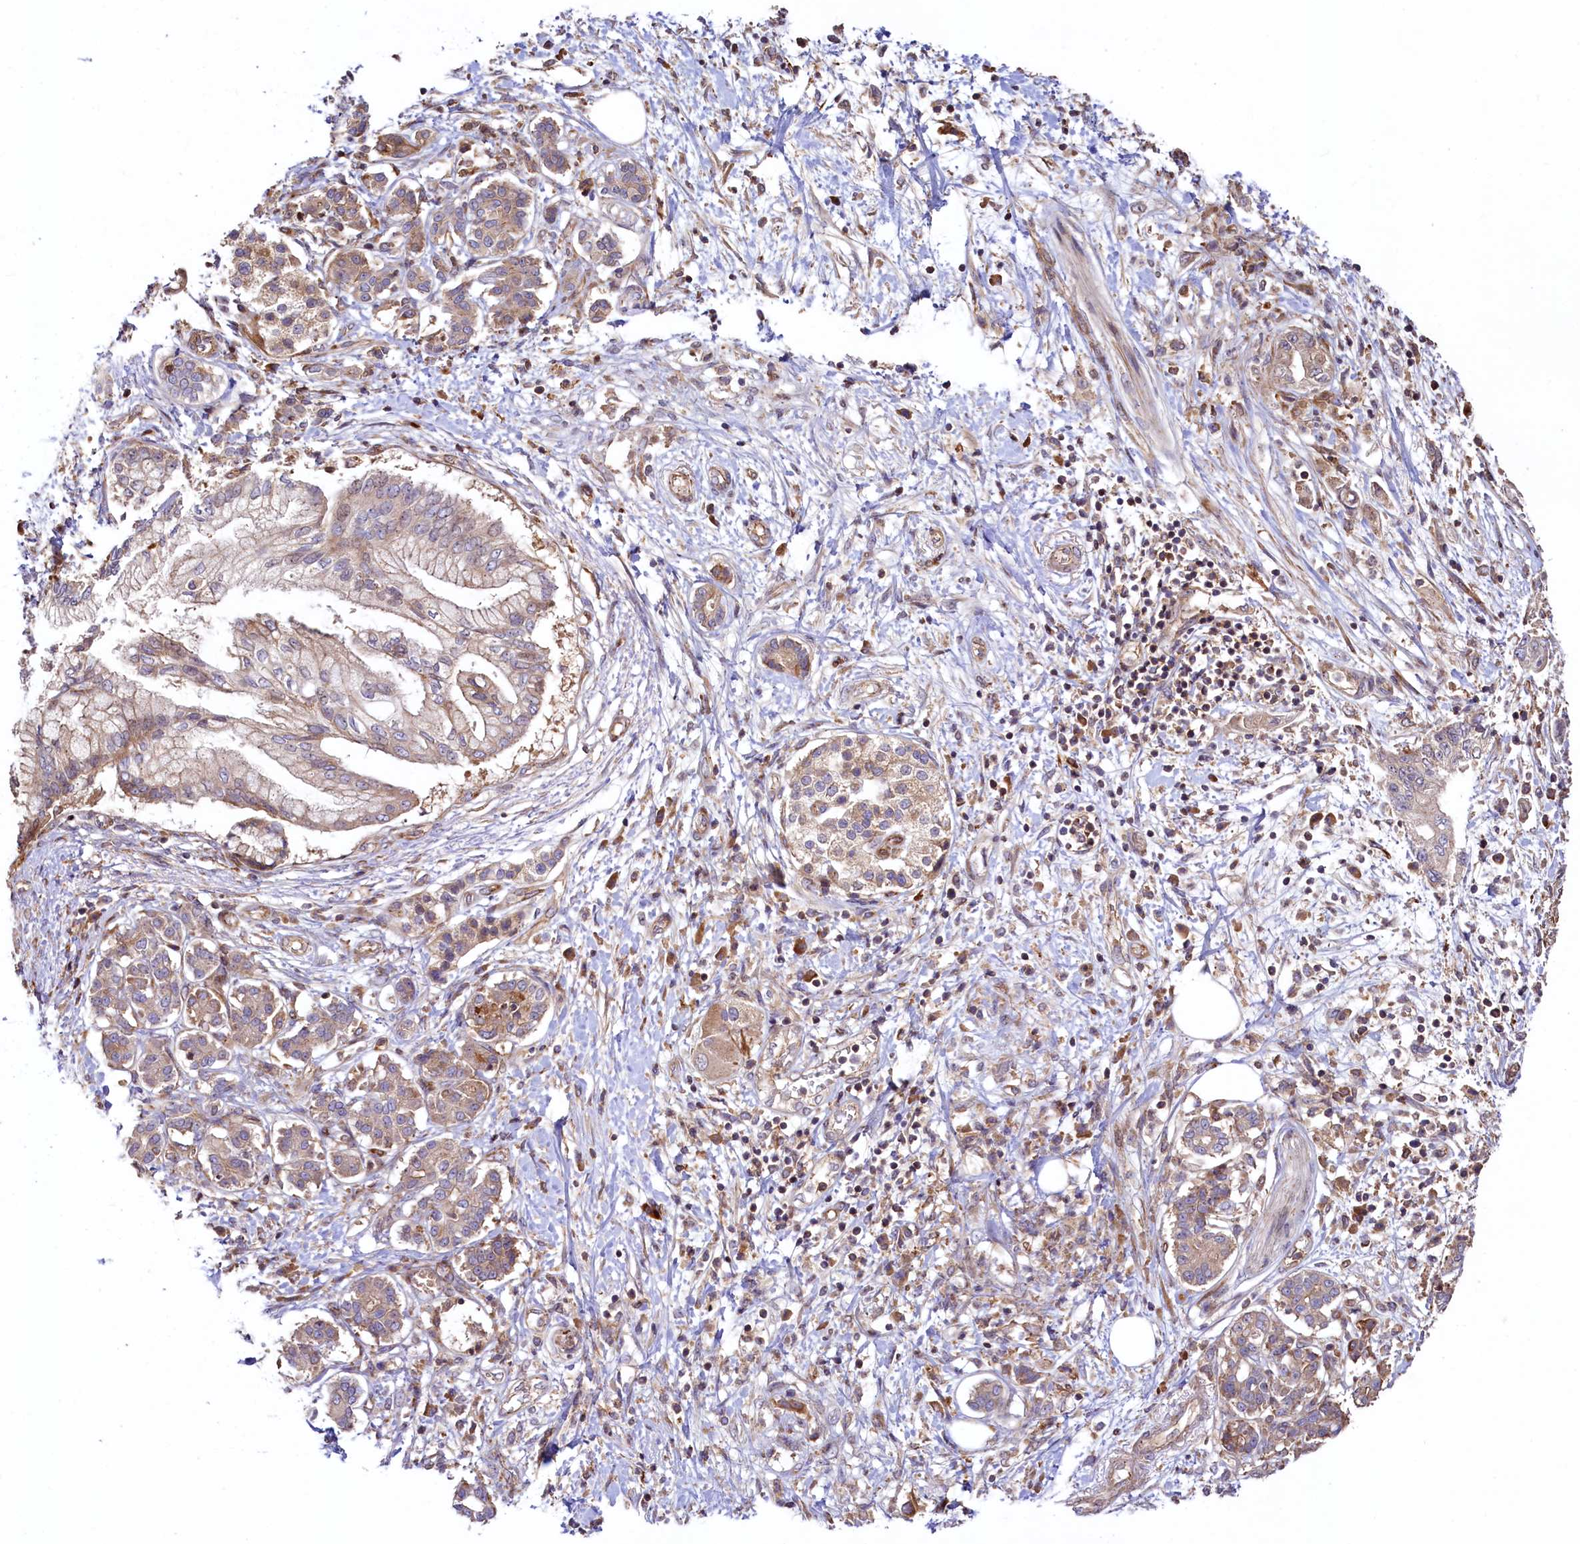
{"staining": {"intensity": "weak", "quantity": ">75%", "location": "cytoplasmic/membranous"}, "tissue": "pancreatic cancer", "cell_type": "Tumor cells", "image_type": "cancer", "snomed": [{"axis": "morphology", "description": "Adenocarcinoma, NOS"}, {"axis": "topography", "description": "Pancreas"}], "caption": "Weak cytoplasmic/membranous protein positivity is present in approximately >75% of tumor cells in adenocarcinoma (pancreatic).", "gene": "KLHDC4", "patient": {"sex": "female", "age": 73}}